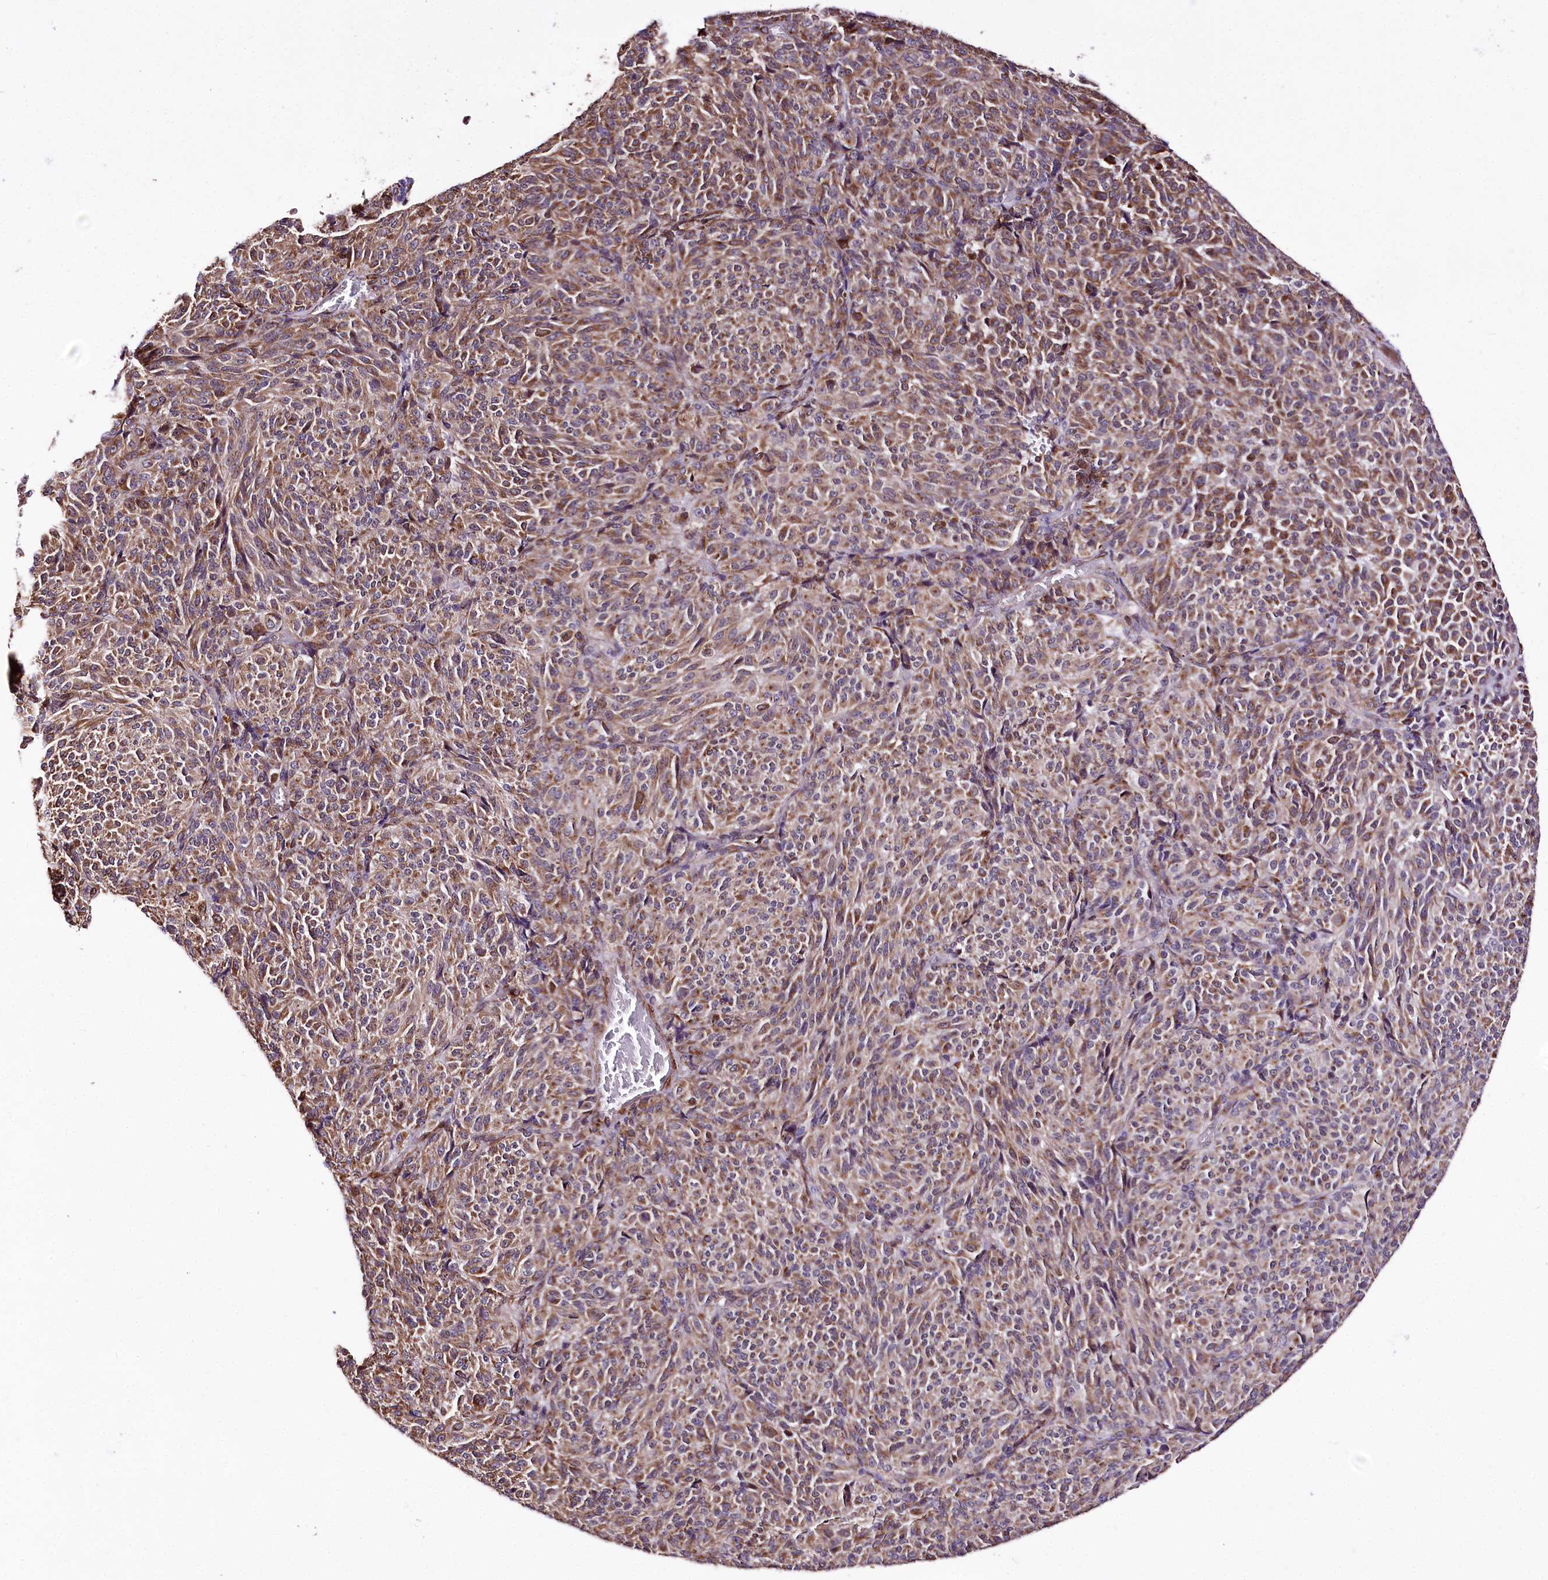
{"staining": {"intensity": "moderate", "quantity": ">75%", "location": "cytoplasmic/membranous"}, "tissue": "melanoma", "cell_type": "Tumor cells", "image_type": "cancer", "snomed": [{"axis": "morphology", "description": "Malignant melanoma, Metastatic site"}, {"axis": "topography", "description": "Brain"}], "caption": "Immunohistochemical staining of human melanoma displays medium levels of moderate cytoplasmic/membranous staining in about >75% of tumor cells.", "gene": "WWC1", "patient": {"sex": "female", "age": 56}}